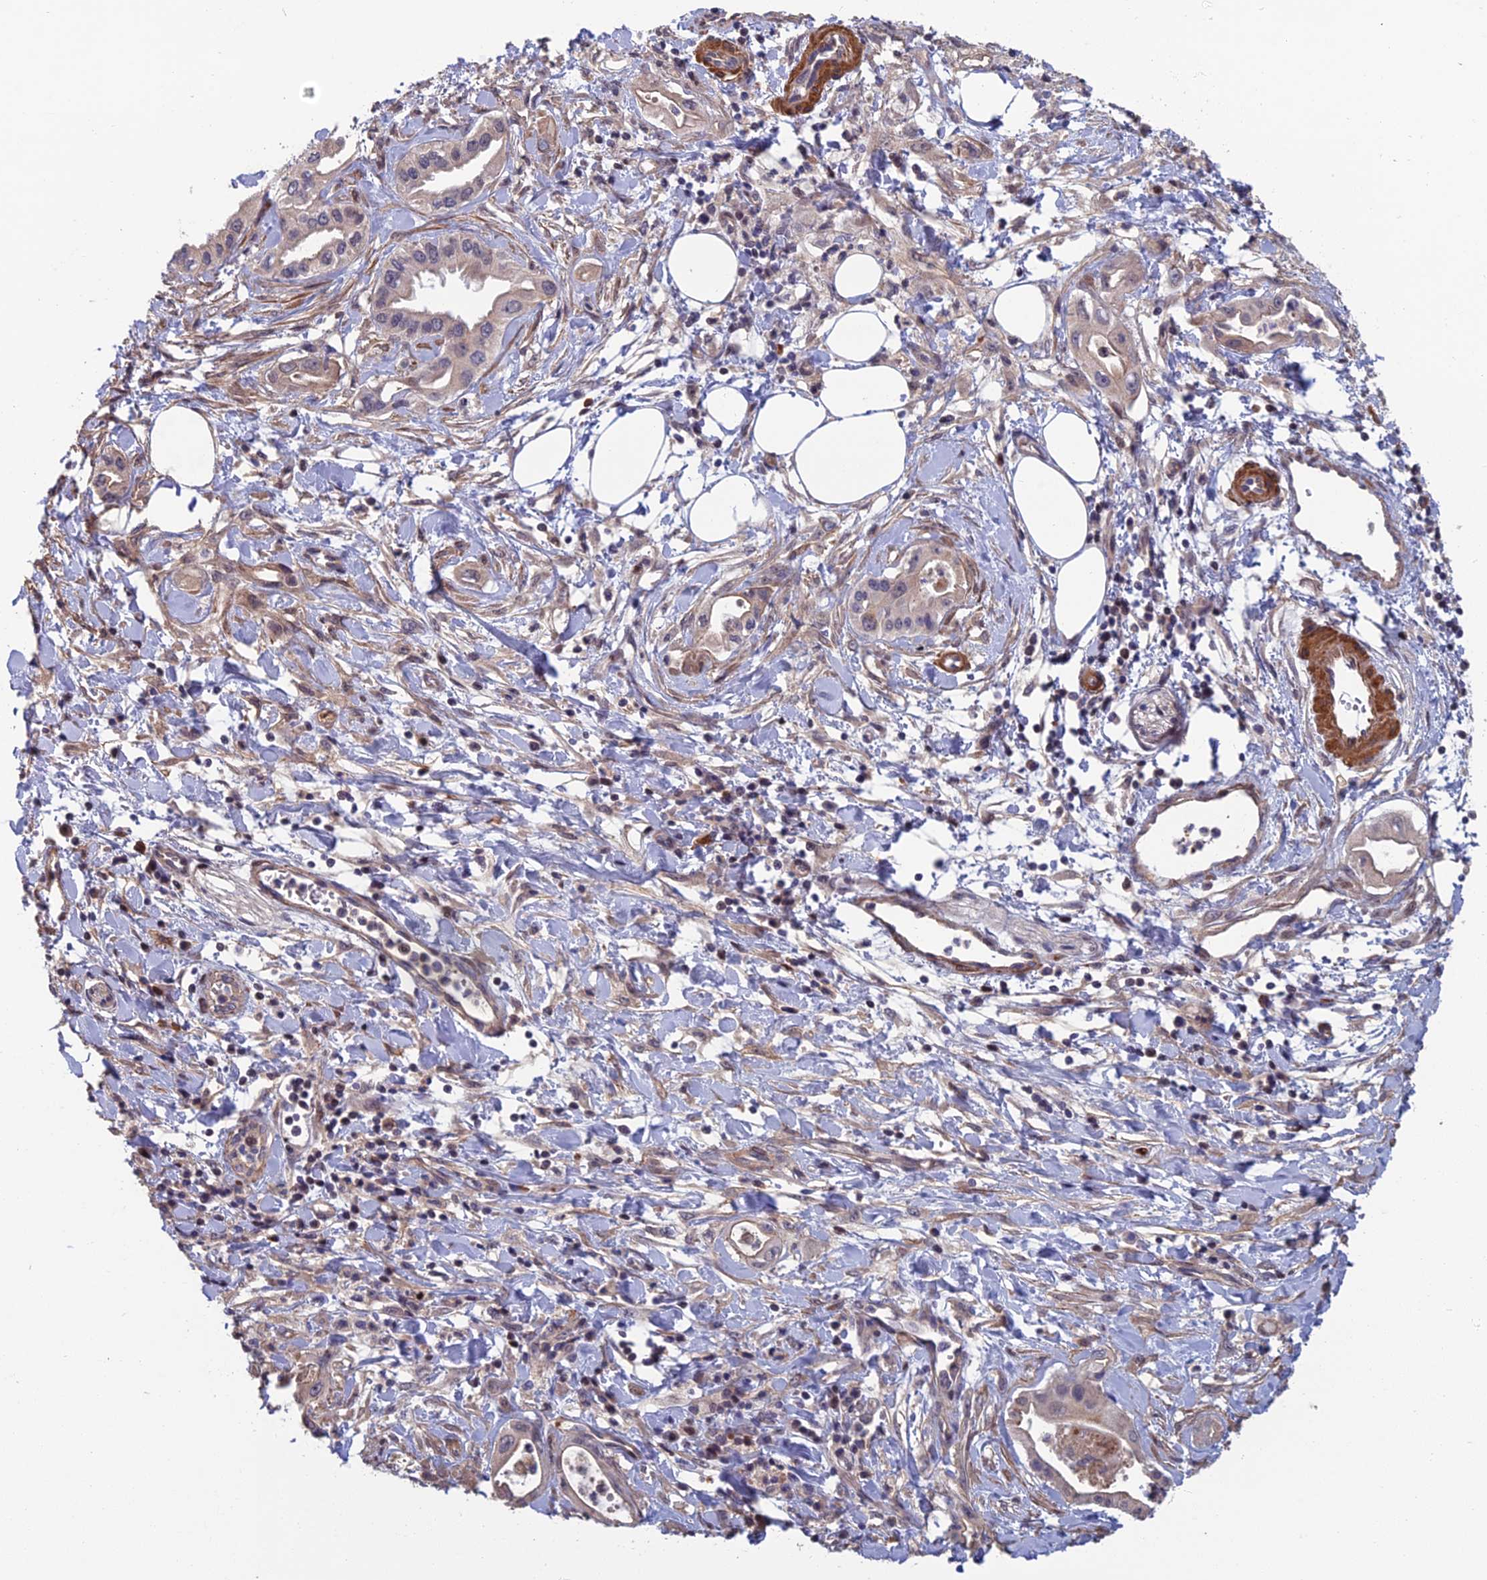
{"staining": {"intensity": "negative", "quantity": "none", "location": "none"}, "tissue": "pancreatic cancer", "cell_type": "Tumor cells", "image_type": "cancer", "snomed": [{"axis": "morphology", "description": "Adenocarcinoma, NOS"}, {"axis": "topography", "description": "Pancreas"}], "caption": "High power microscopy photomicrograph of an IHC photomicrograph of pancreatic cancer, revealing no significant positivity in tumor cells.", "gene": "CCDC183", "patient": {"sex": "female", "age": 77}}